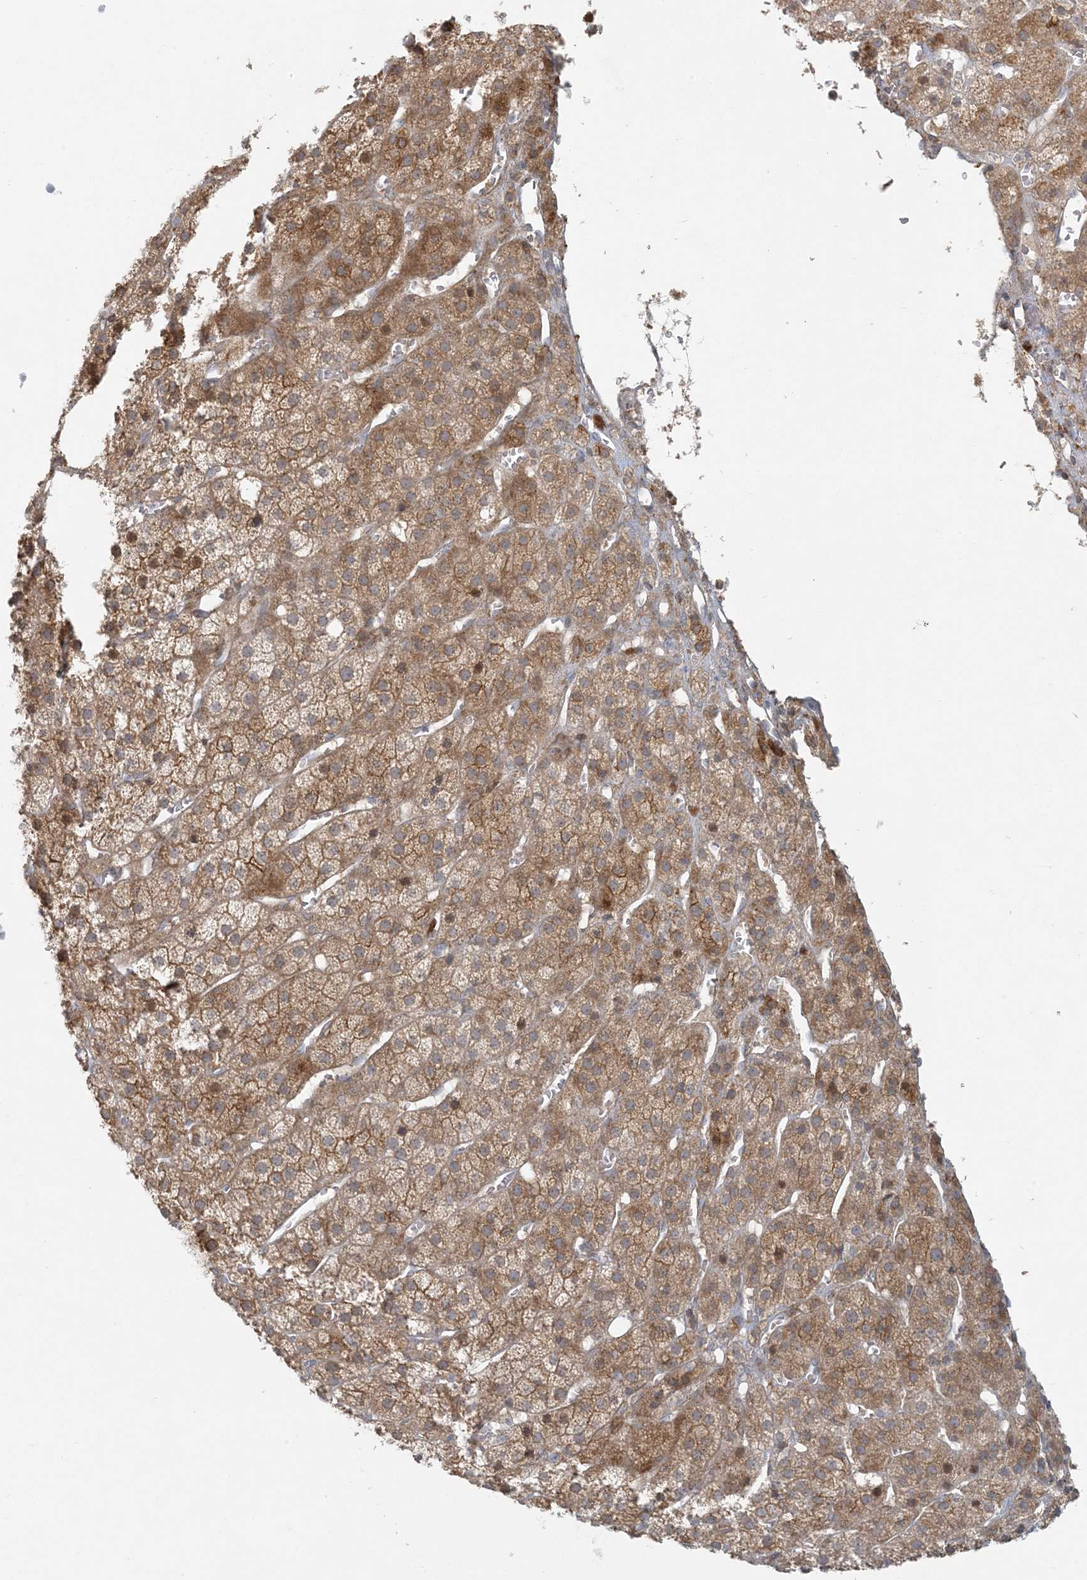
{"staining": {"intensity": "moderate", "quantity": ">75%", "location": "cytoplasmic/membranous"}, "tissue": "adrenal gland", "cell_type": "Glandular cells", "image_type": "normal", "snomed": [{"axis": "morphology", "description": "Normal tissue, NOS"}, {"axis": "topography", "description": "Adrenal gland"}], "caption": "A brown stain labels moderate cytoplasmic/membranous expression of a protein in glandular cells of normal adrenal gland. (IHC, brightfield microscopy, high magnification).", "gene": "HACL1", "patient": {"sex": "female", "age": 57}}